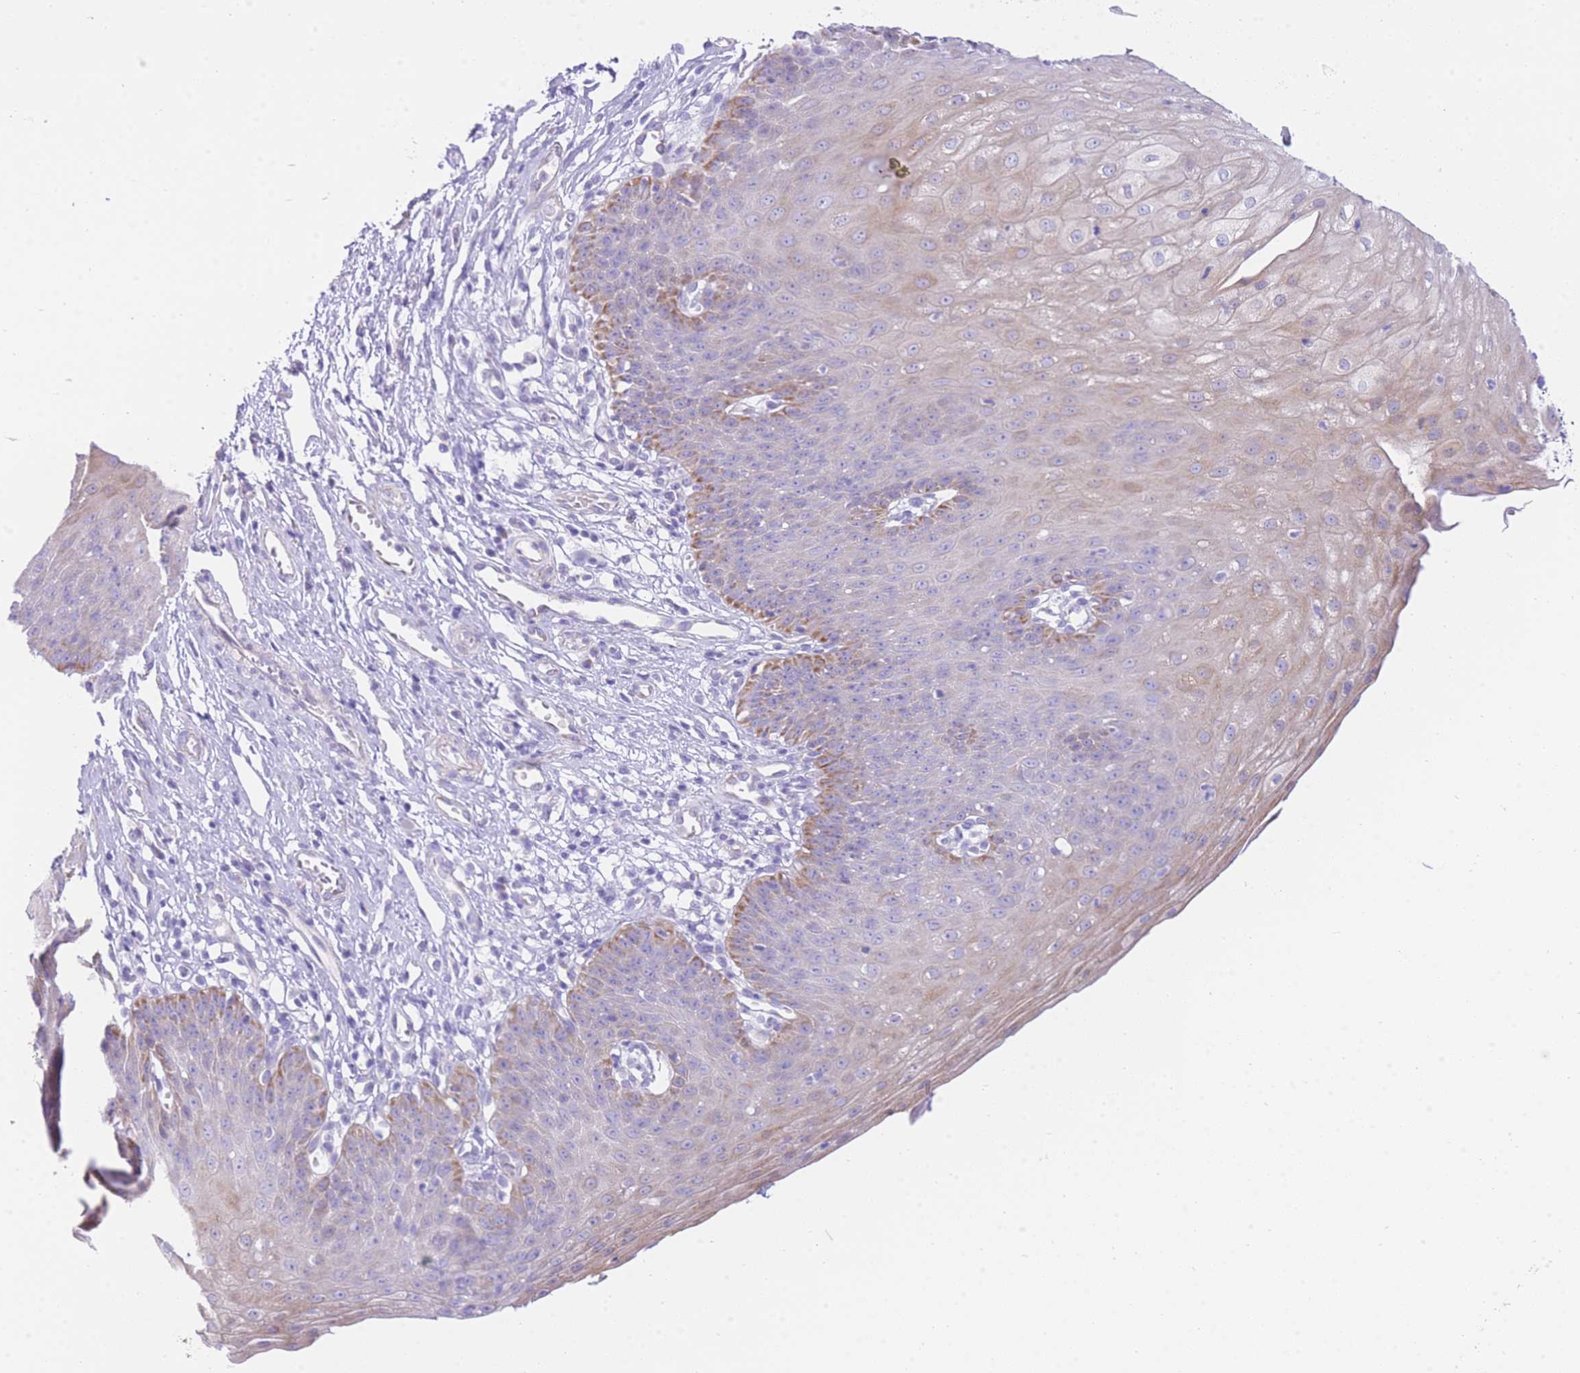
{"staining": {"intensity": "moderate", "quantity": "25%-75%", "location": "cytoplasmic/membranous"}, "tissue": "esophagus", "cell_type": "Squamous epithelial cells", "image_type": "normal", "snomed": [{"axis": "morphology", "description": "Normal tissue, NOS"}, {"axis": "topography", "description": "Esophagus"}], "caption": "The immunohistochemical stain highlights moderate cytoplasmic/membranous staining in squamous epithelial cells of unremarkable esophagus.", "gene": "ACSM4", "patient": {"sex": "male", "age": 71}}